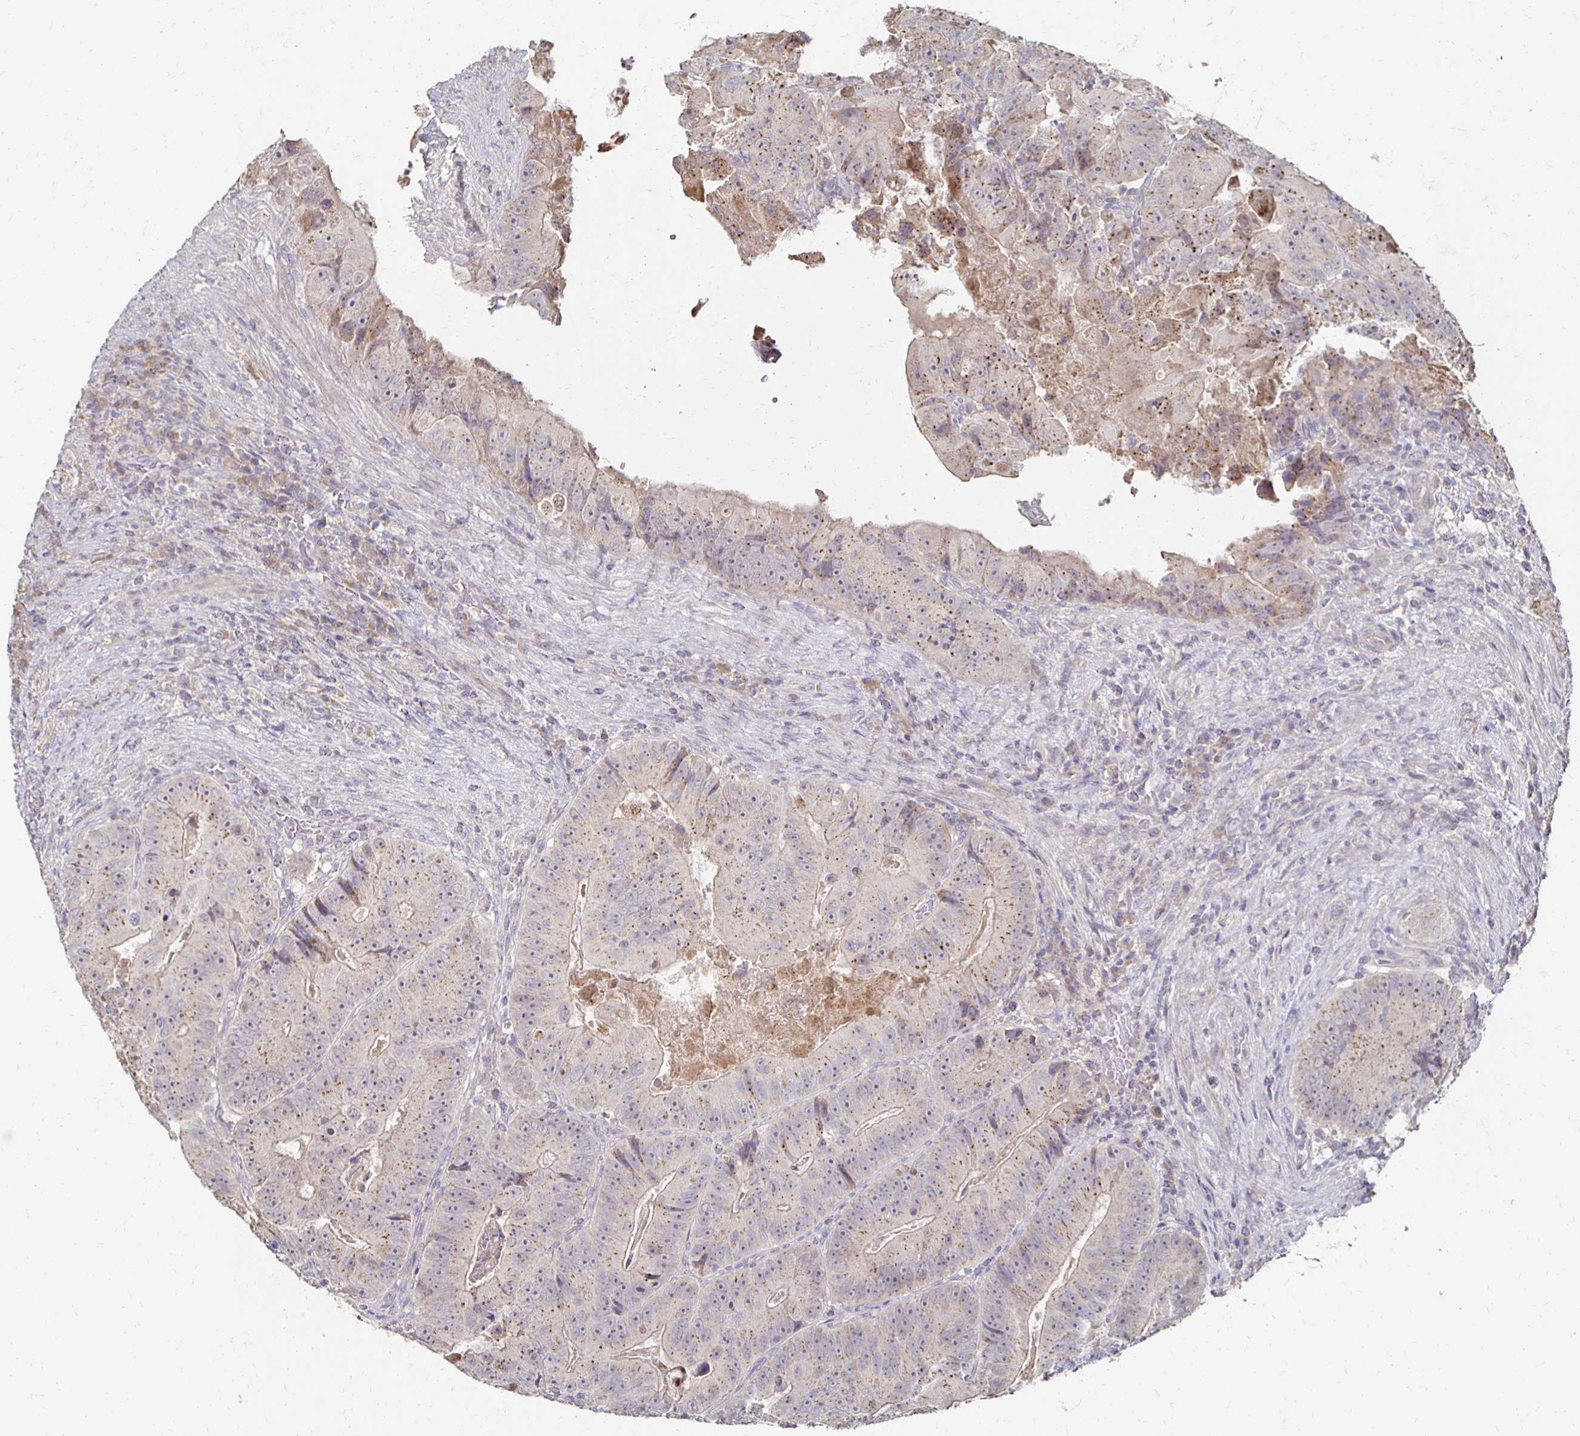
{"staining": {"intensity": "moderate", "quantity": "25%-75%", "location": "cytoplasmic/membranous"}, "tissue": "colorectal cancer", "cell_type": "Tumor cells", "image_type": "cancer", "snomed": [{"axis": "morphology", "description": "Adenocarcinoma, NOS"}, {"axis": "topography", "description": "Colon"}], "caption": "Colorectal adenocarcinoma tissue demonstrates moderate cytoplasmic/membranous expression in approximately 25%-75% of tumor cells, visualized by immunohistochemistry. Nuclei are stained in blue.", "gene": "ZNF727", "patient": {"sex": "female", "age": 86}}